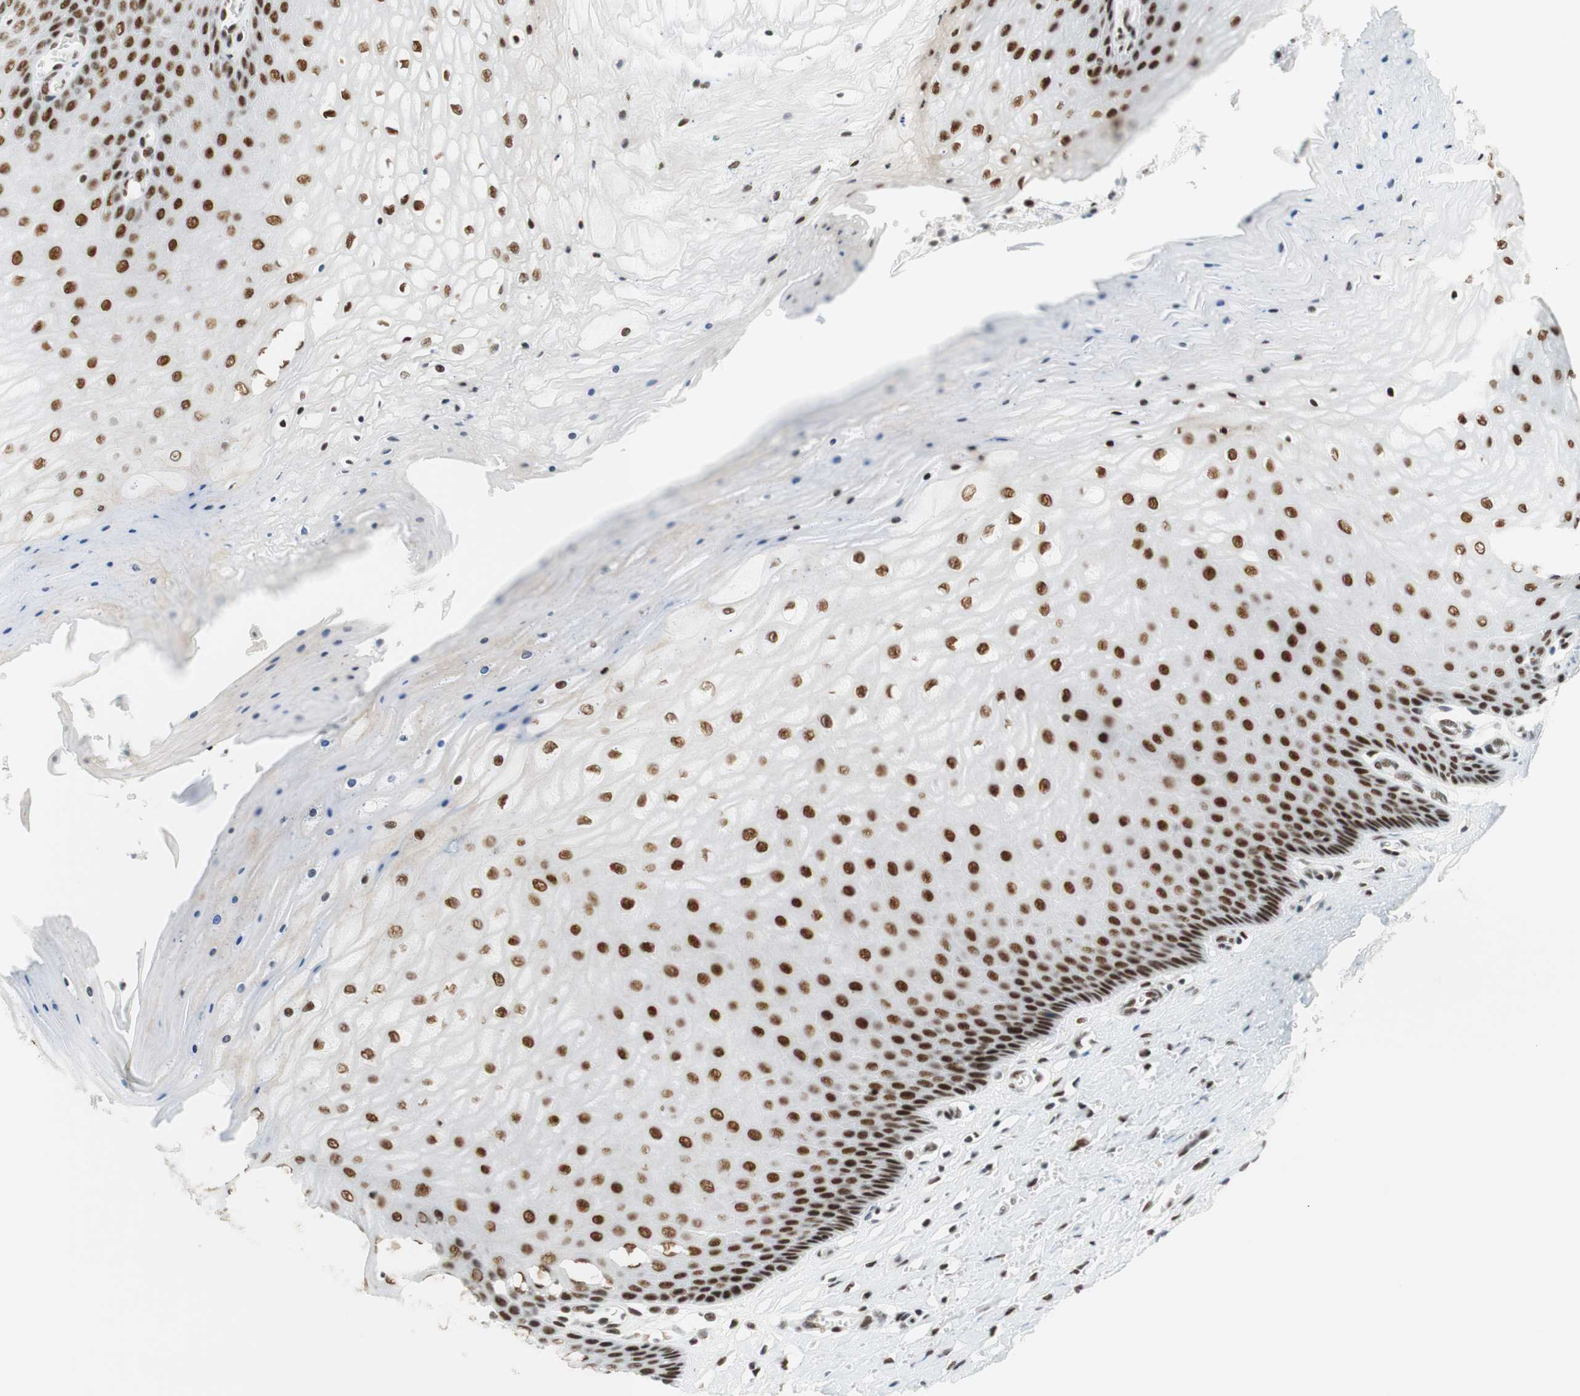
{"staining": {"intensity": "moderate", "quantity": ">75%", "location": "nuclear"}, "tissue": "cervix", "cell_type": "Glandular cells", "image_type": "normal", "snomed": [{"axis": "morphology", "description": "Normal tissue, NOS"}, {"axis": "topography", "description": "Cervix"}], "caption": "Immunohistochemical staining of unremarkable human cervix displays moderate nuclear protein positivity in approximately >75% of glandular cells.", "gene": "RNF20", "patient": {"sex": "female", "age": 55}}